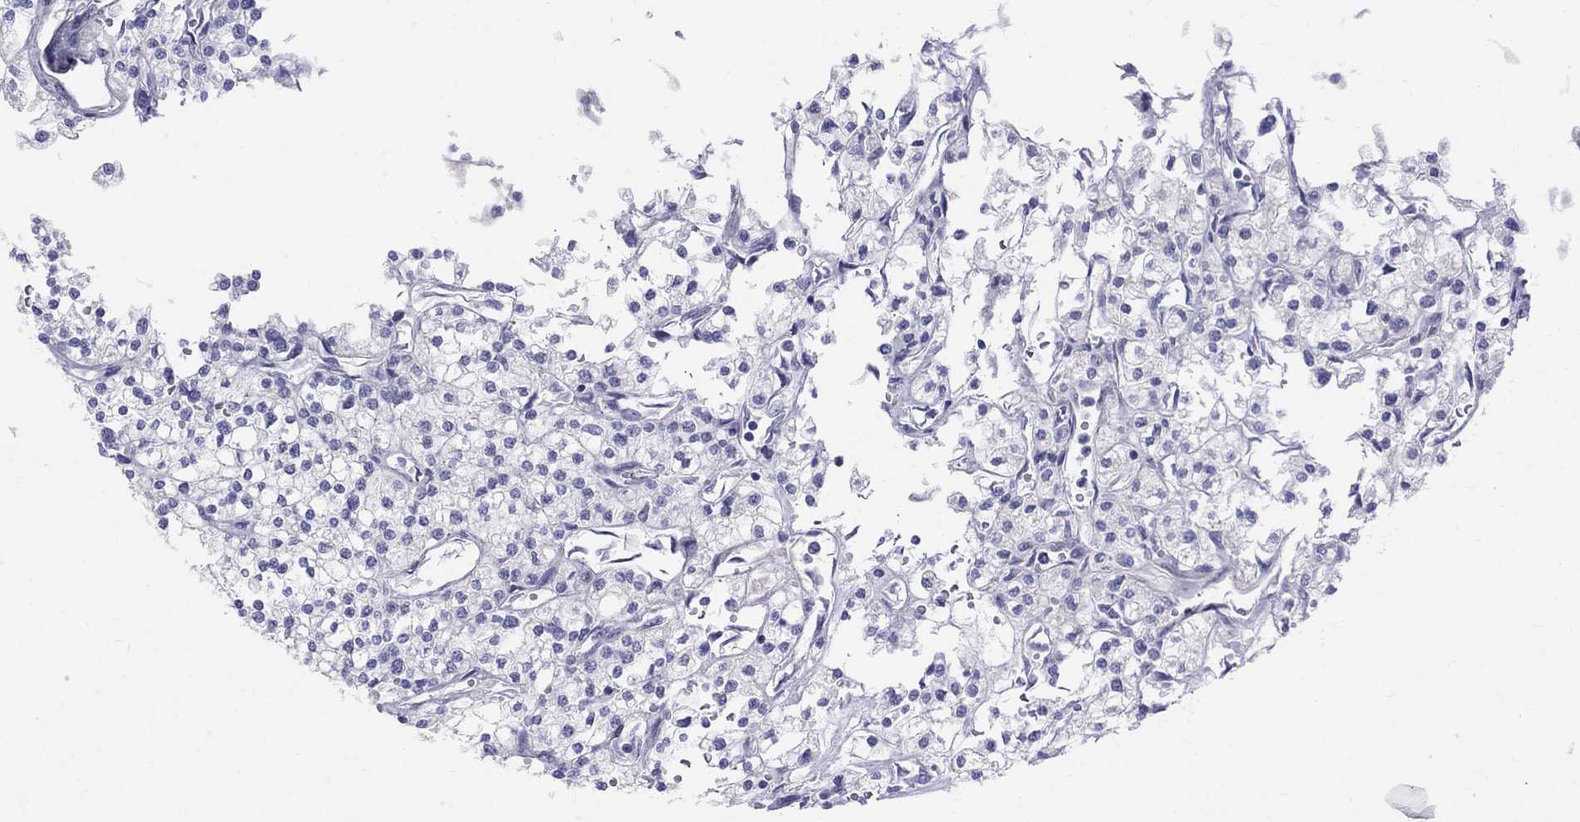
{"staining": {"intensity": "negative", "quantity": "none", "location": "none"}, "tissue": "renal cancer", "cell_type": "Tumor cells", "image_type": "cancer", "snomed": [{"axis": "morphology", "description": "Adenocarcinoma, NOS"}, {"axis": "topography", "description": "Kidney"}], "caption": "Tumor cells show no significant positivity in adenocarcinoma (renal).", "gene": "MAGEB6", "patient": {"sex": "male", "age": 80}}